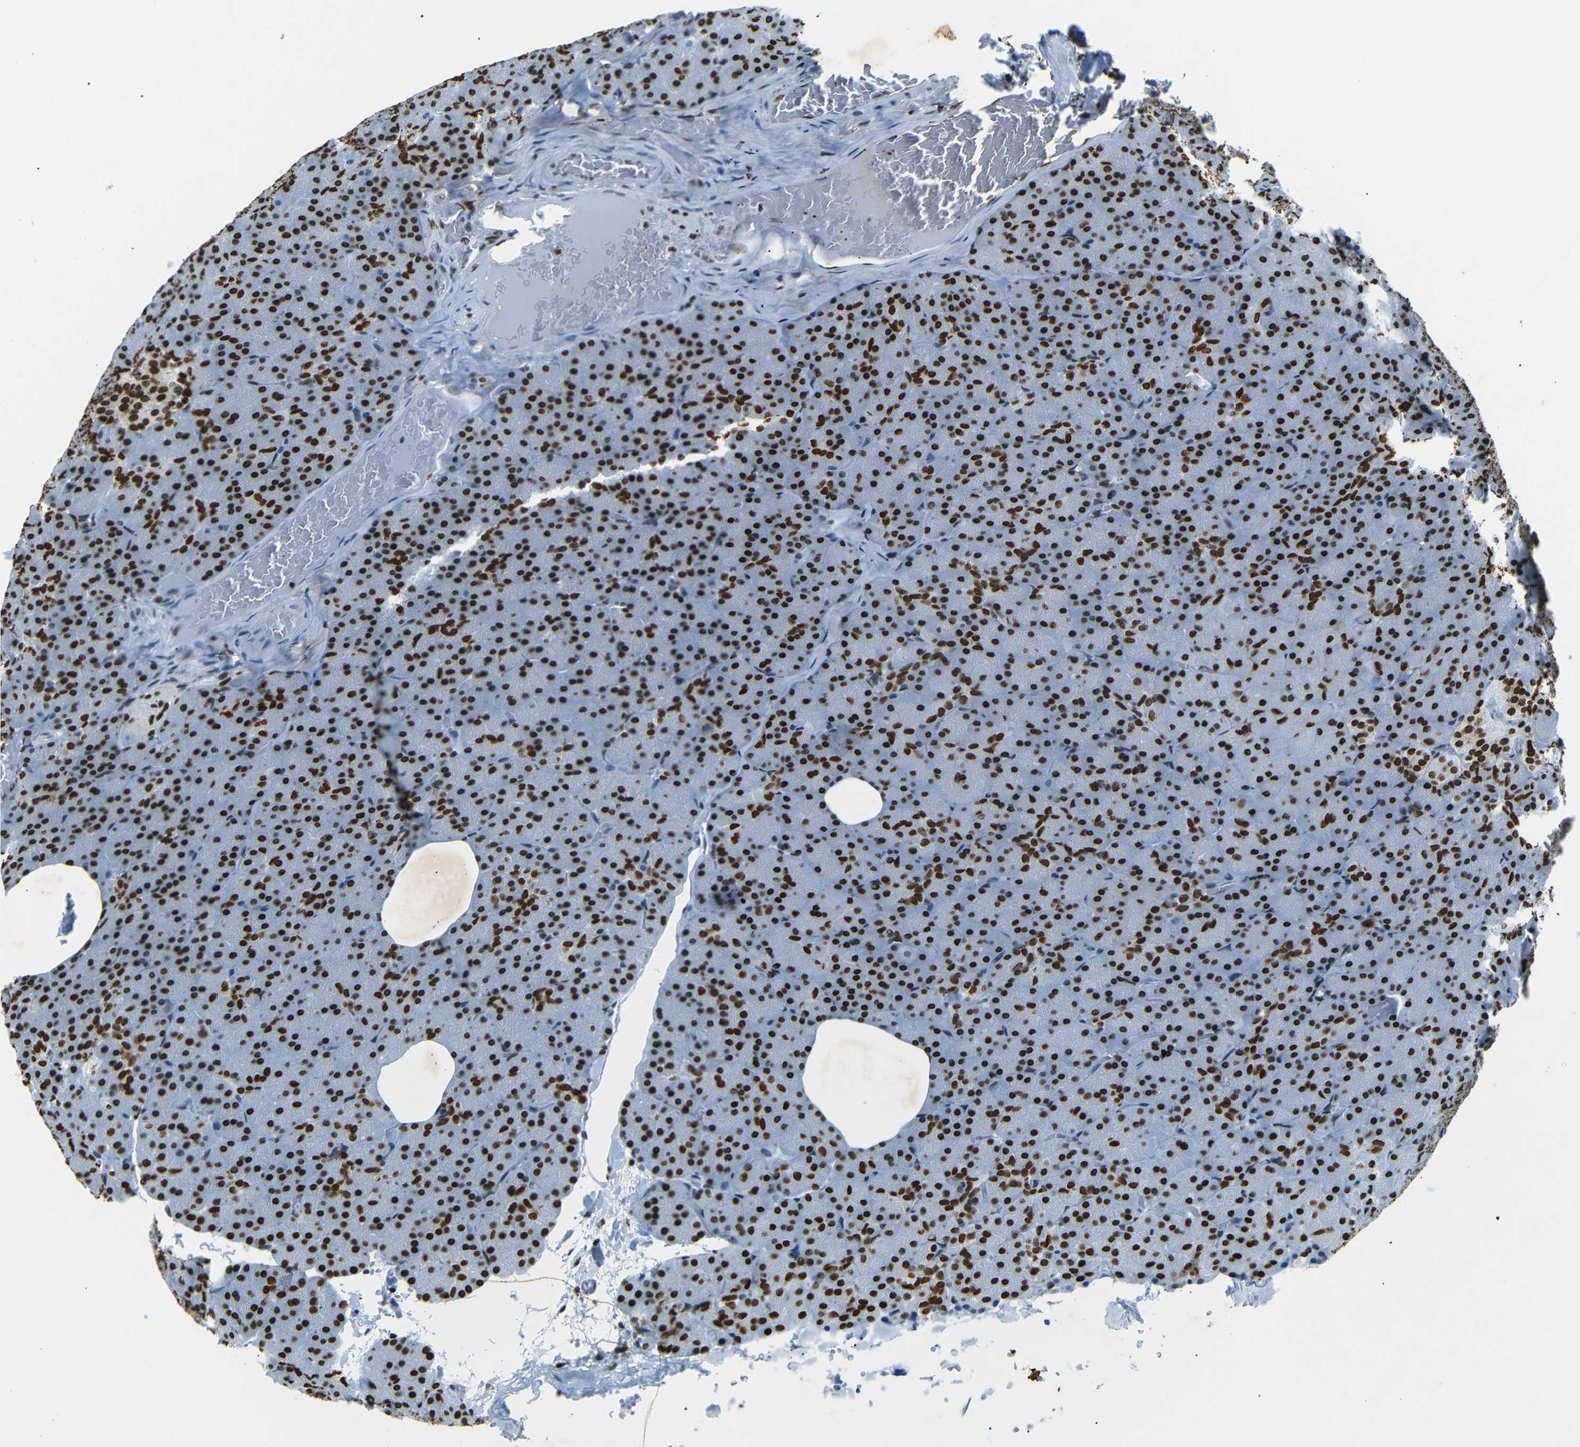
{"staining": {"intensity": "strong", "quantity": ">75%", "location": "nuclear"}, "tissue": "pancreas", "cell_type": "Exocrine glandular cells", "image_type": "normal", "snomed": [{"axis": "morphology", "description": "Normal tissue, NOS"}, {"axis": "topography", "description": "Pancreas"}], "caption": "The image reveals a brown stain indicating the presence of a protein in the nuclear of exocrine glandular cells in pancreas.", "gene": "HMGN1", "patient": {"sex": "female", "age": 35}}